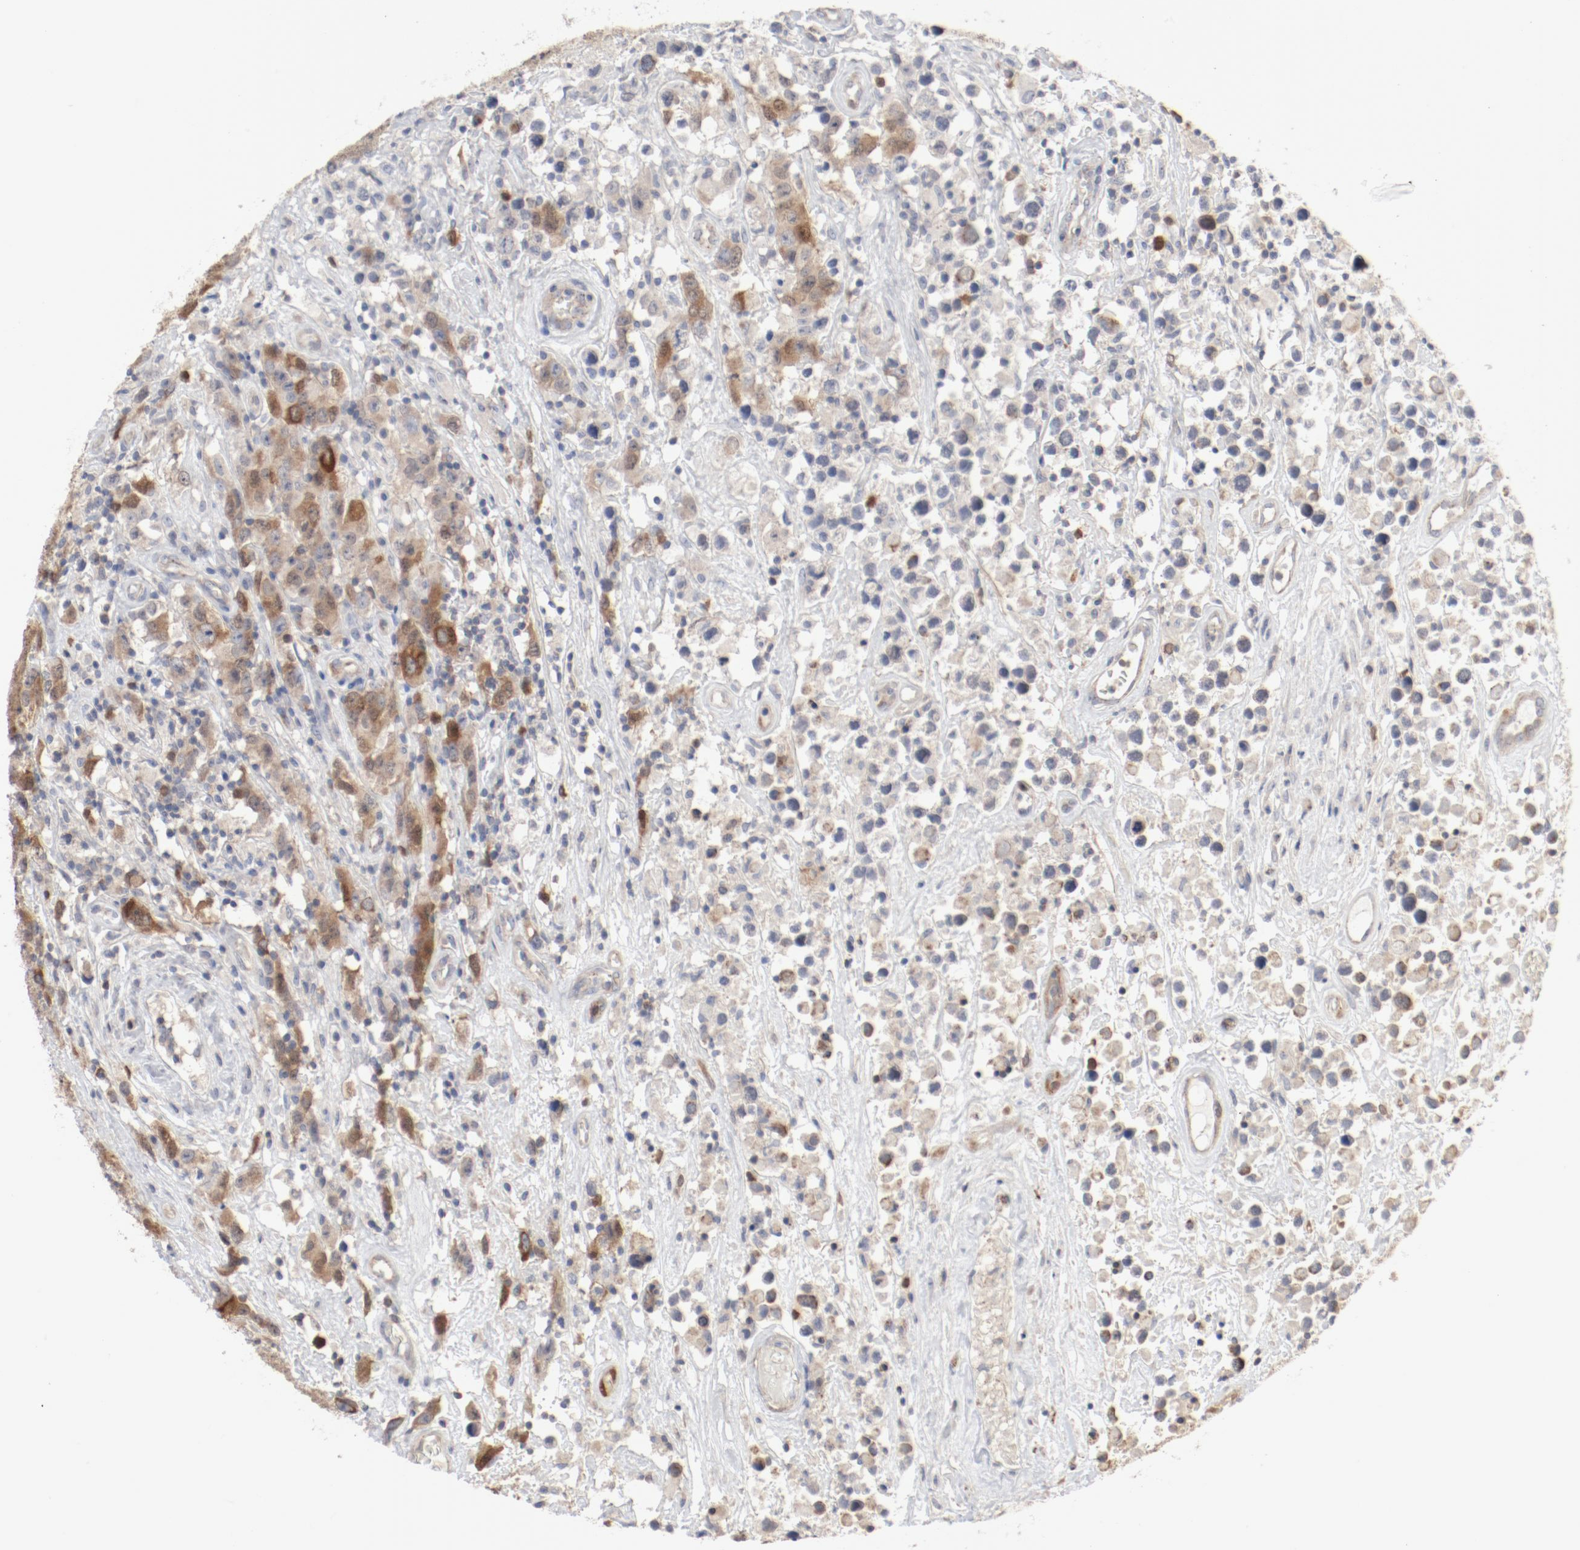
{"staining": {"intensity": "moderate", "quantity": "25%-75%", "location": "cytoplasmic/membranous"}, "tissue": "testis cancer", "cell_type": "Tumor cells", "image_type": "cancer", "snomed": [{"axis": "morphology", "description": "Seminoma, NOS"}, {"axis": "topography", "description": "Testis"}], "caption": "Protein staining reveals moderate cytoplasmic/membranous positivity in approximately 25%-75% of tumor cells in seminoma (testis). Using DAB (3,3'-diaminobenzidine) (brown) and hematoxylin (blue) stains, captured at high magnification using brightfield microscopy.", "gene": "CDK1", "patient": {"sex": "male", "age": 52}}